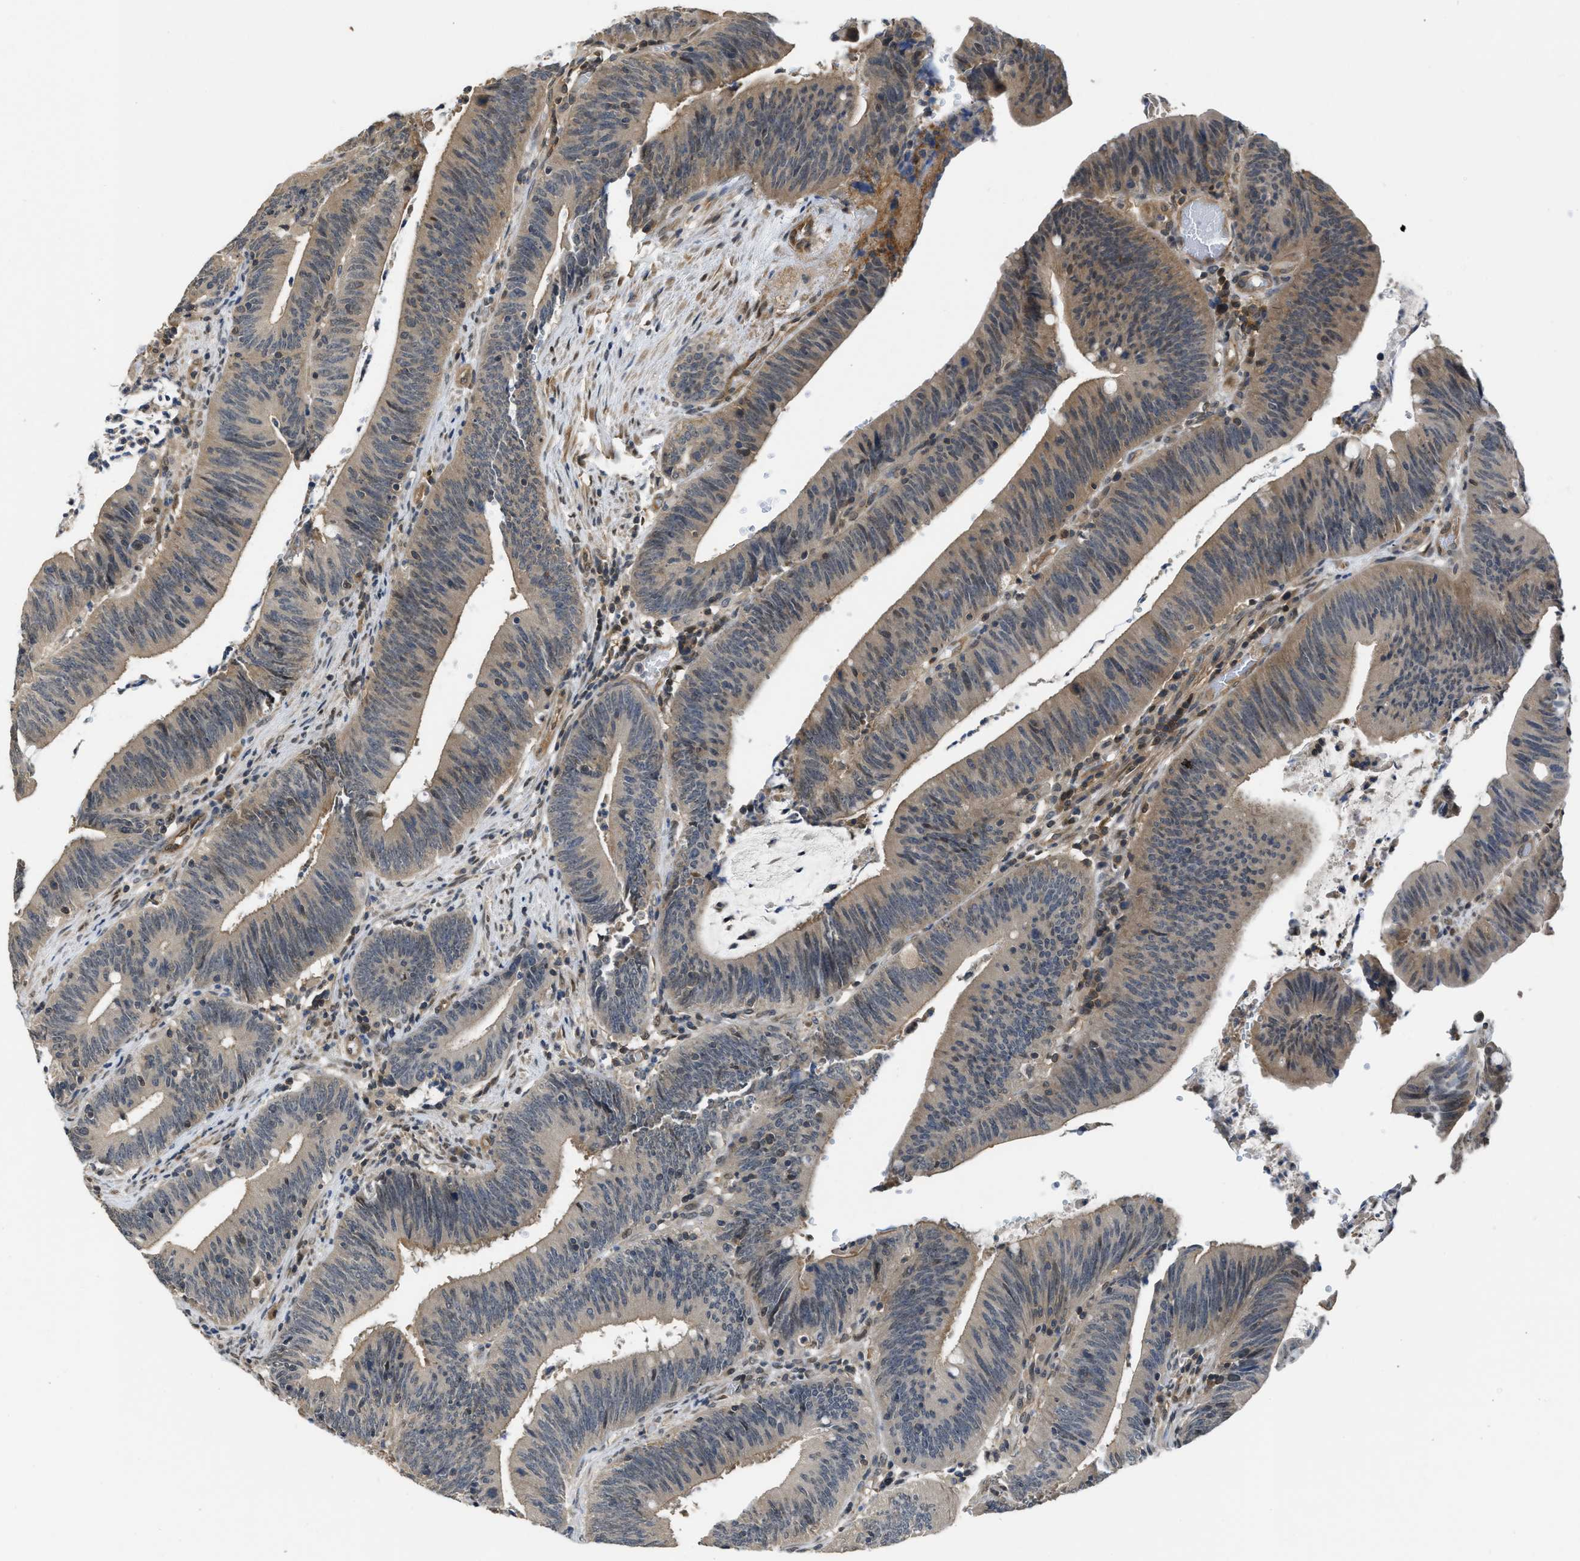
{"staining": {"intensity": "moderate", "quantity": "25%-75%", "location": "cytoplasmic/membranous"}, "tissue": "colorectal cancer", "cell_type": "Tumor cells", "image_type": "cancer", "snomed": [{"axis": "morphology", "description": "Normal tissue, NOS"}, {"axis": "morphology", "description": "Adenocarcinoma, NOS"}, {"axis": "topography", "description": "Rectum"}], "caption": "Approximately 25%-75% of tumor cells in colorectal adenocarcinoma display moderate cytoplasmic/membranous protein staining as visualized by brown immunohistochemical staining.", "gene": "TES", "patient": {"sex": "female", "age": 66}}